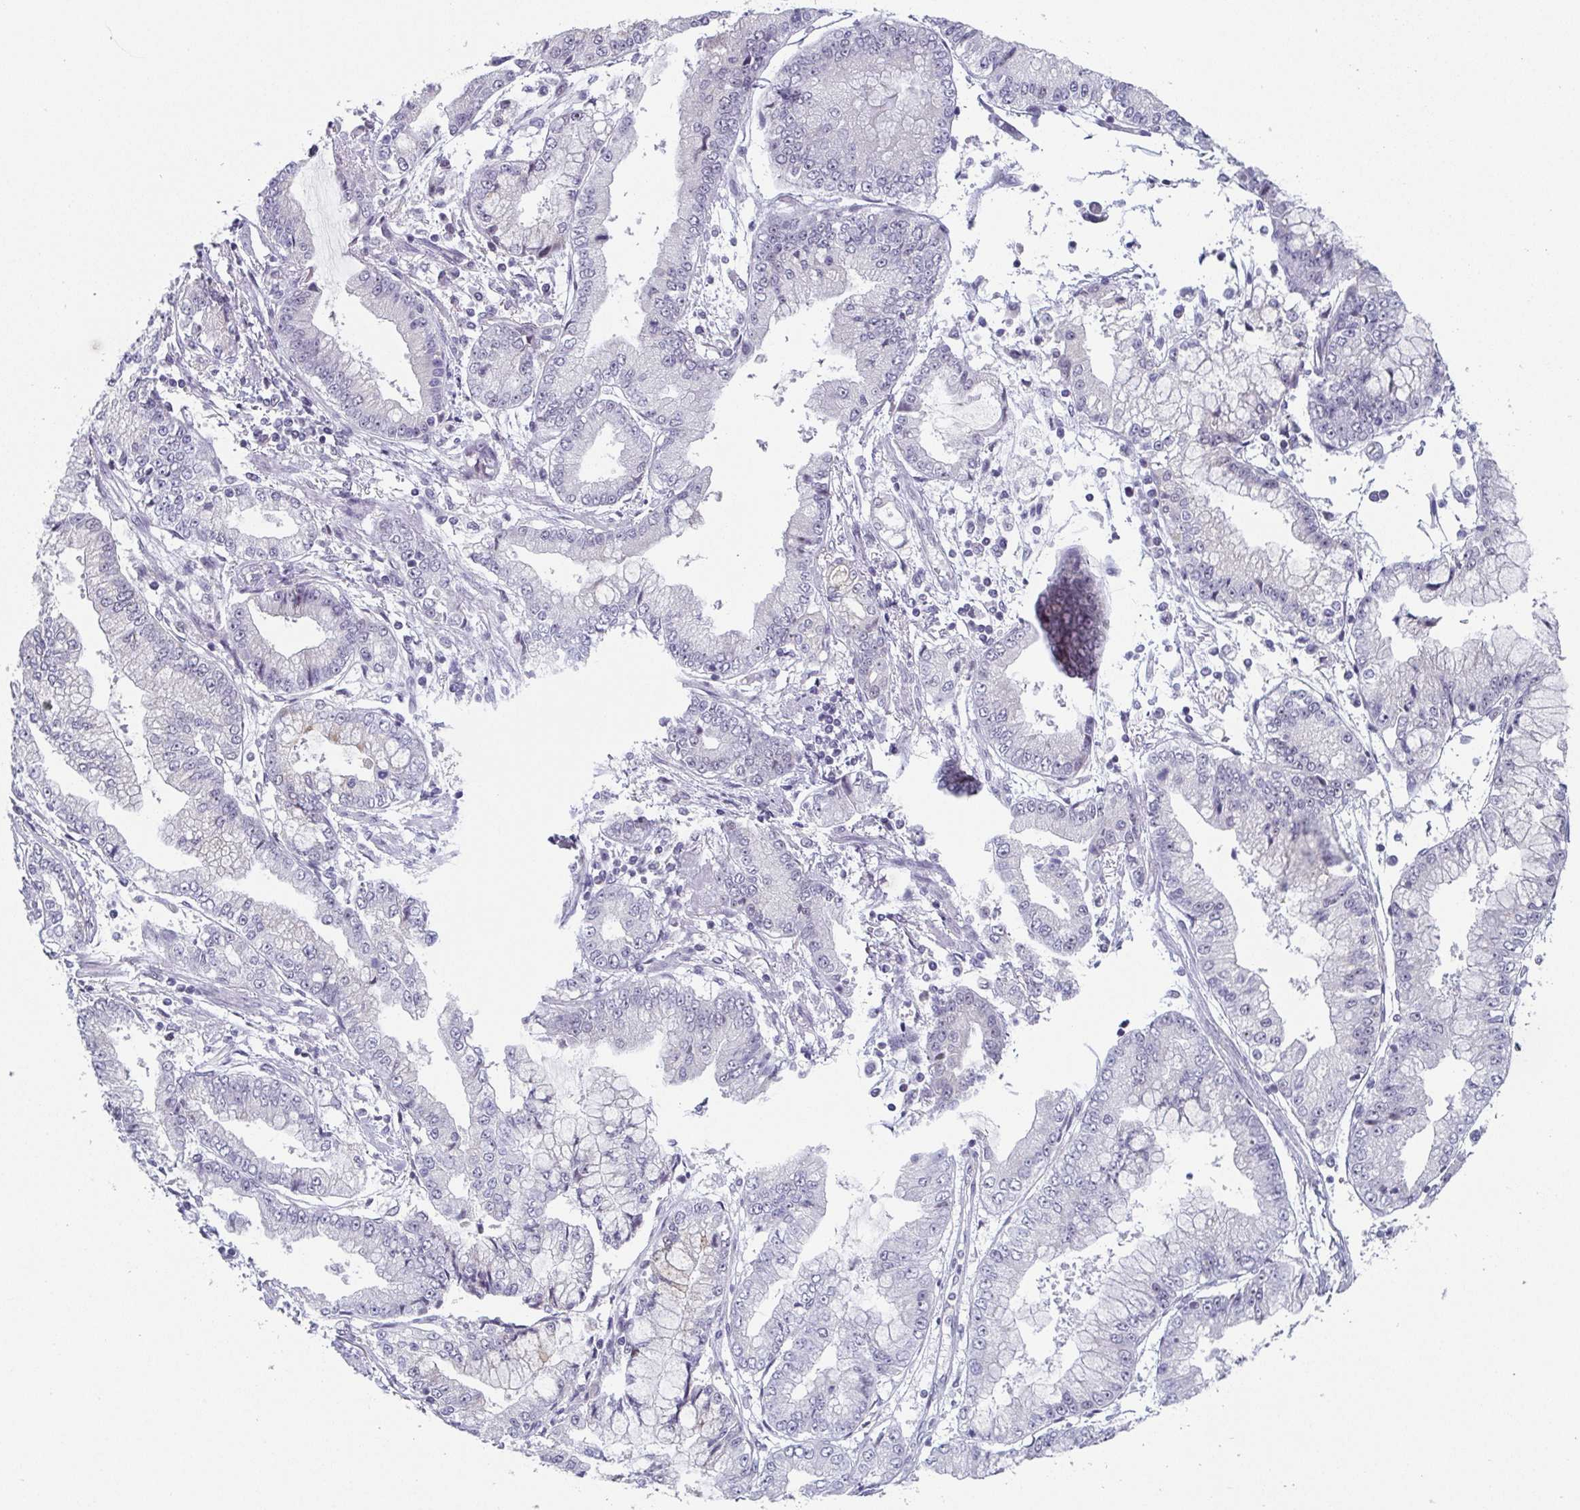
{"staining": {"intensity": "negative", "quantity": "none", "location": "none"}, "tissue": "stomach cancer", "cell_type": "Tumor cells", "image_type": "cancer", "snomed": [{"axis": "morphology", "description": "Adenocarcinoma, NOS"}, {"axis": "topography", "description": "Stomach, upper"}], "caption": "Human stomach cancer stained for a protein using immunohistochemistry exhibits no staining in tumor cells.", "gene": "EXOSC7", "patient": {"sex": "female", "age": 74}}